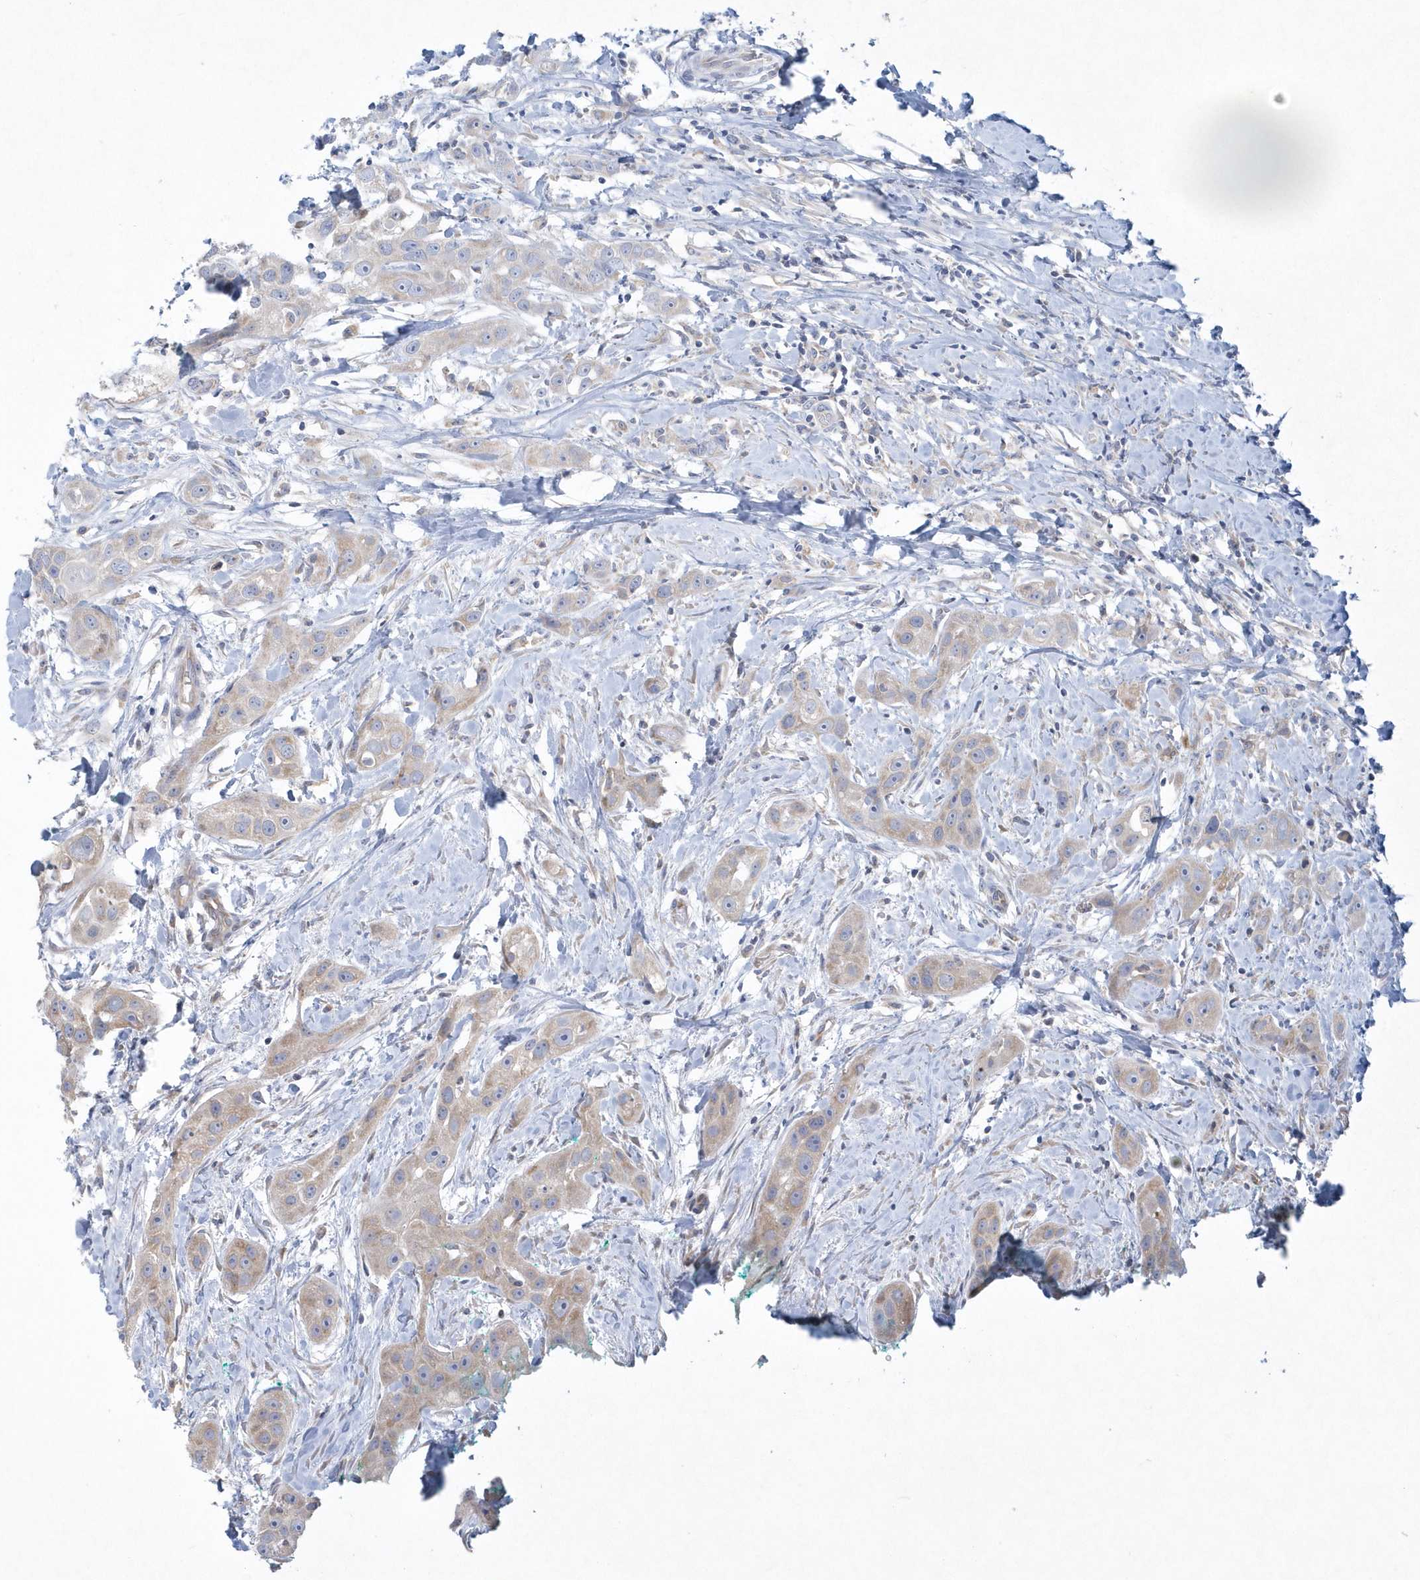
{"staining": {"intensity": "weak", "quantity": "25%-75%", "location": "cytoplasmic/membranous"}, "tissue": "head and neck cancer", "cell_type": "Tumor cells", "image_type": "cancer", "snomed": [{"axis": "morphology", "description": "Normal tissue, NOS"}, {"axis": "morphology", "description": "Squamous cell carcinoma, NOS"}, {"axis": "topography", "description": "Skeletal muscle"}, {"axis": "topography", "description": "Head-Neck"}], "caption": "An IHC photomicrograph of neoplastic tissue is shown. Protein staining in brown labels weak cytoplasmic/membranous positivity in head and neck squamous cell carcinoma within tumor cells. (IHC, brightfield microscopy, high magnification).", "gene": "DGAT1", "patient": {"sex": "male", "age": 51}}